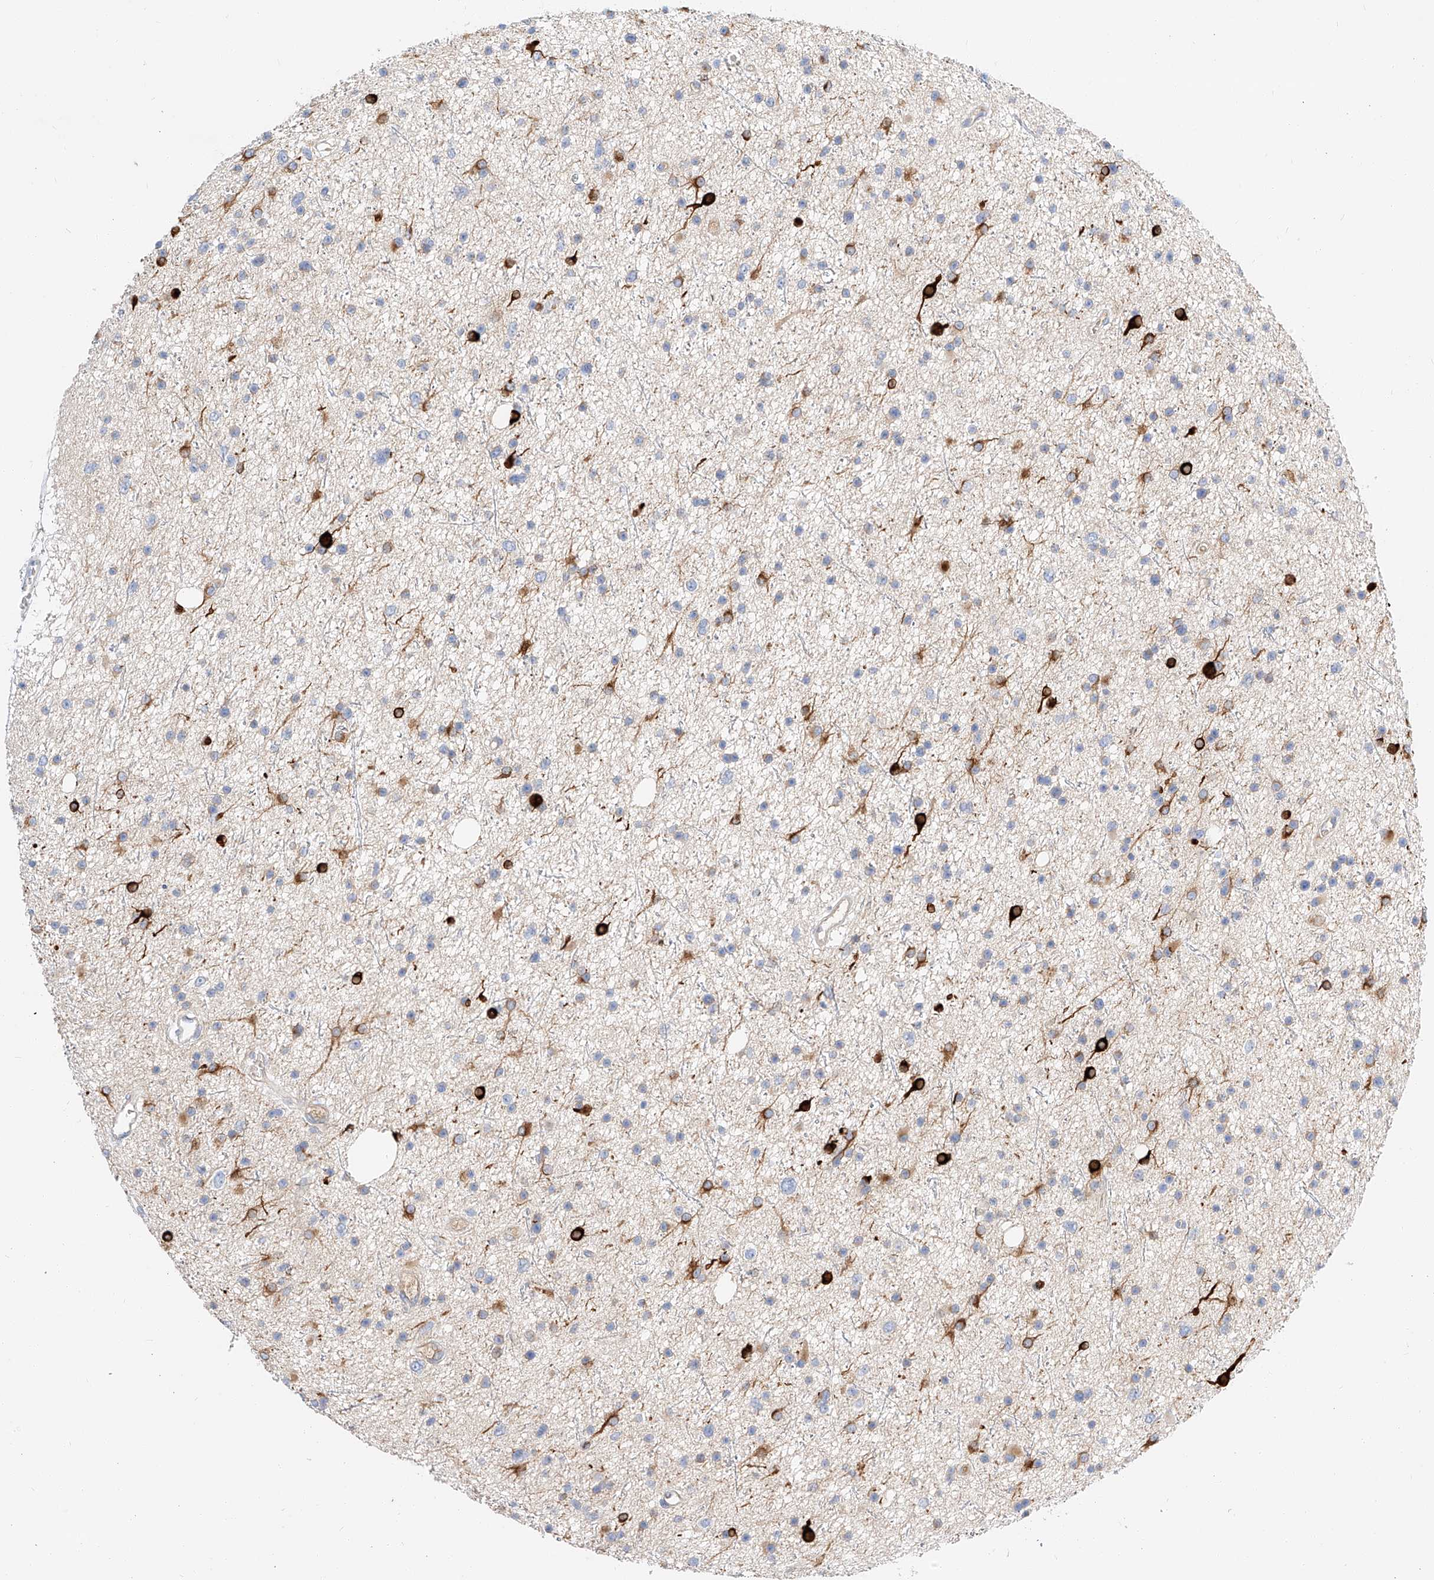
{"staining": {"intensity": "moderate", "quantity": "<25%", "location": "cytoplasmic/membranous"}, "tissue": "glioma", "cell_type": "Tumor cells", "image_type": "cancer", "snomed": [{"axis": "morphology", "description": "Glioma, malignant, Low grade"}, {"axis": "topography", "description": "Cerebral cortex"}], "caption": "Moderate cytoplasmic/membranous expression for a protein is appreciated in about <25% of tumor cells of glioma using IHC.", "gene": "MAP7", "patient": {"sex": "female", "age": 39}}